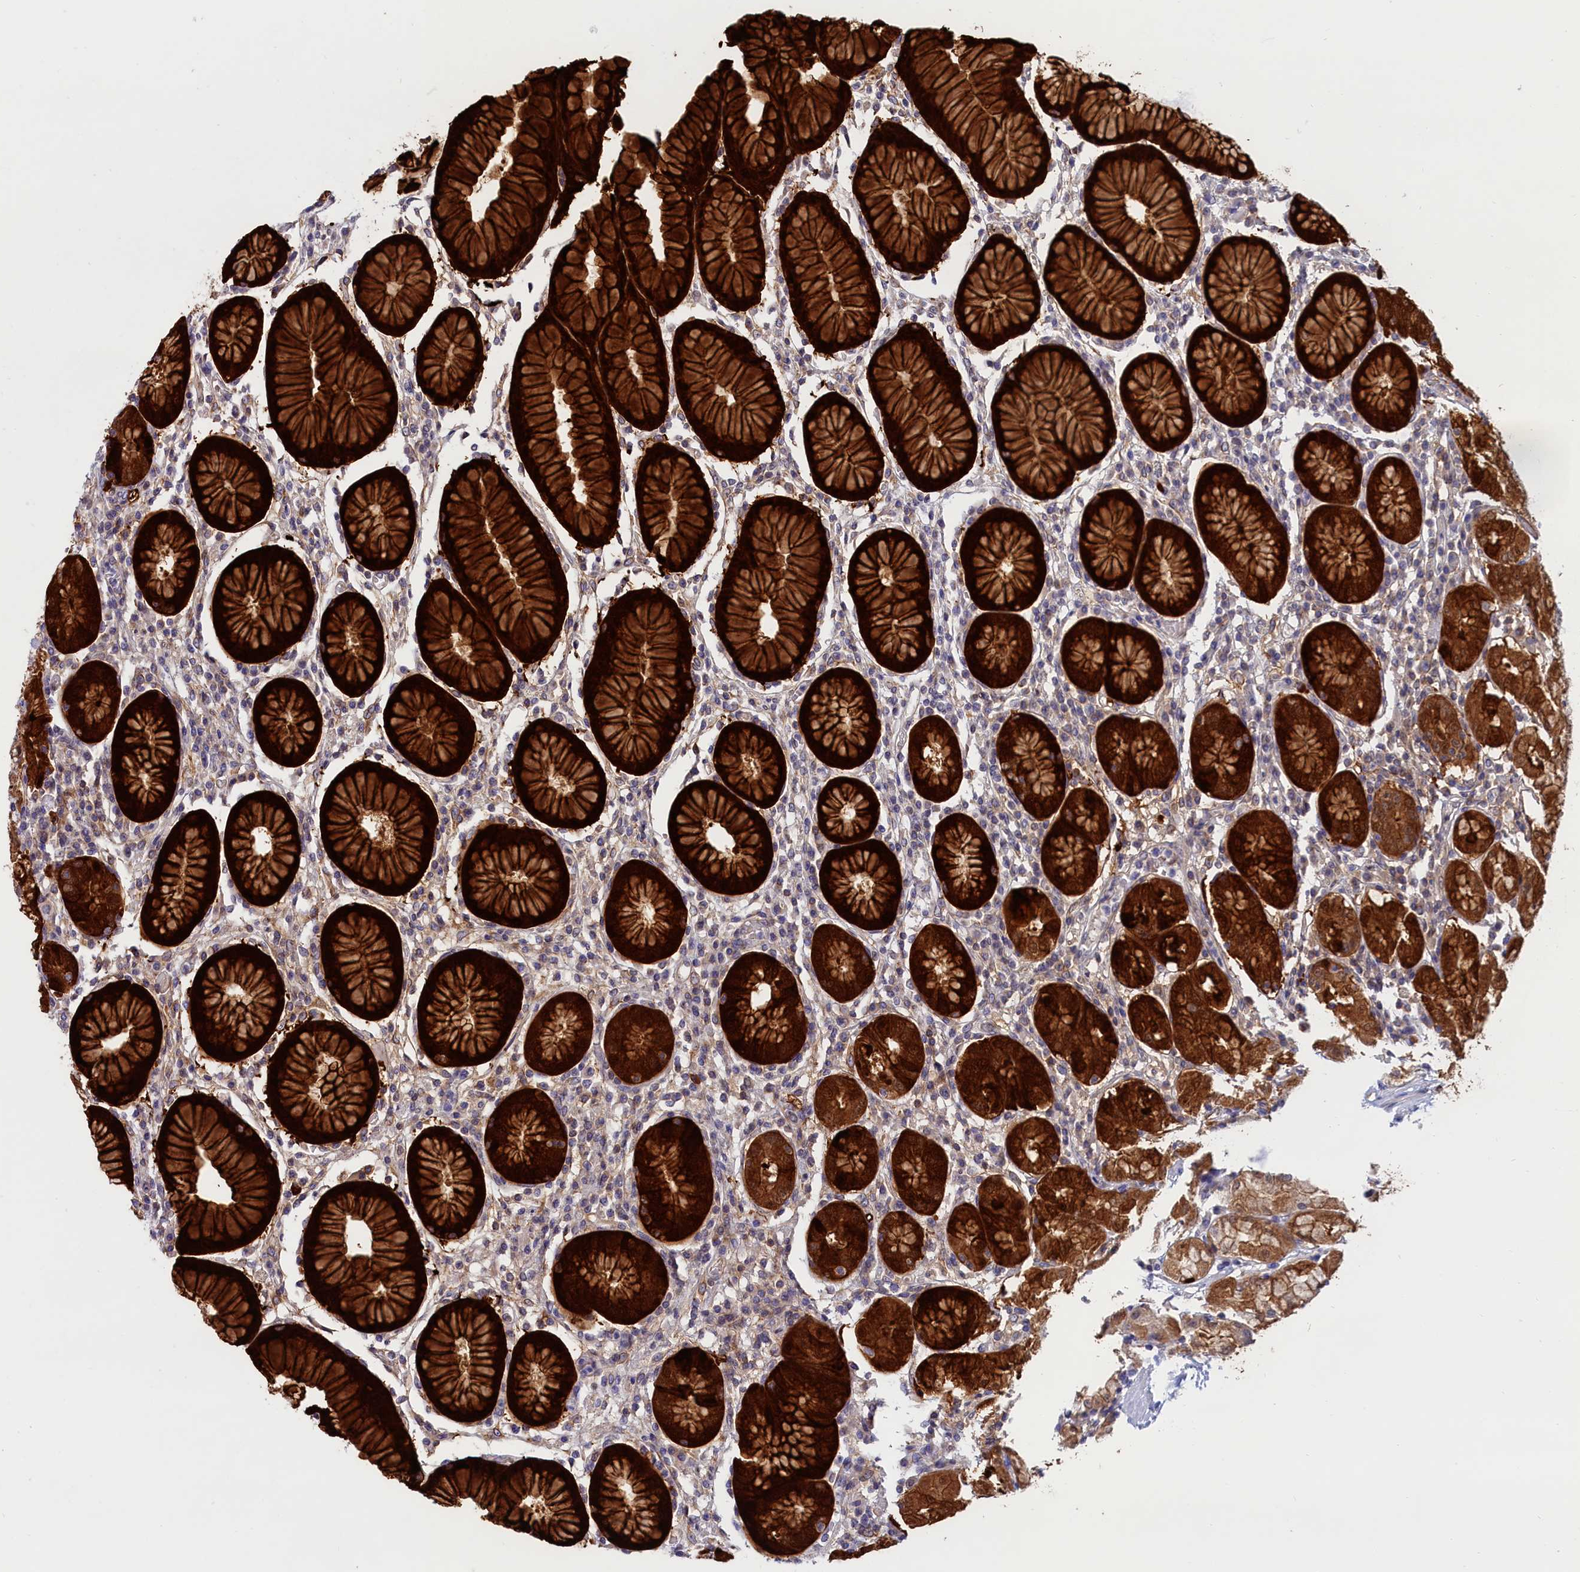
{"staining": {"intensity": "strong", "quantity": ">75%", "location": "cytoplasmic/membranous"}, "tissue": "stomach", "cell_type": "Glandular cells", "image_type": "normal", "snomed": [{"axis": "morphology", "description": "Normal tissue, NOS"}, {"axis": "topography", "description": "Stomach"}, {"axis": "topography", "description": "Stomach, lower"}], "caption": "Stomach stained for a protein reveals strong cytoplasmic/membranous positivity in glandular cells.", "gene": "ABCC12", "patient": {"sex": "female", "age": 56}}